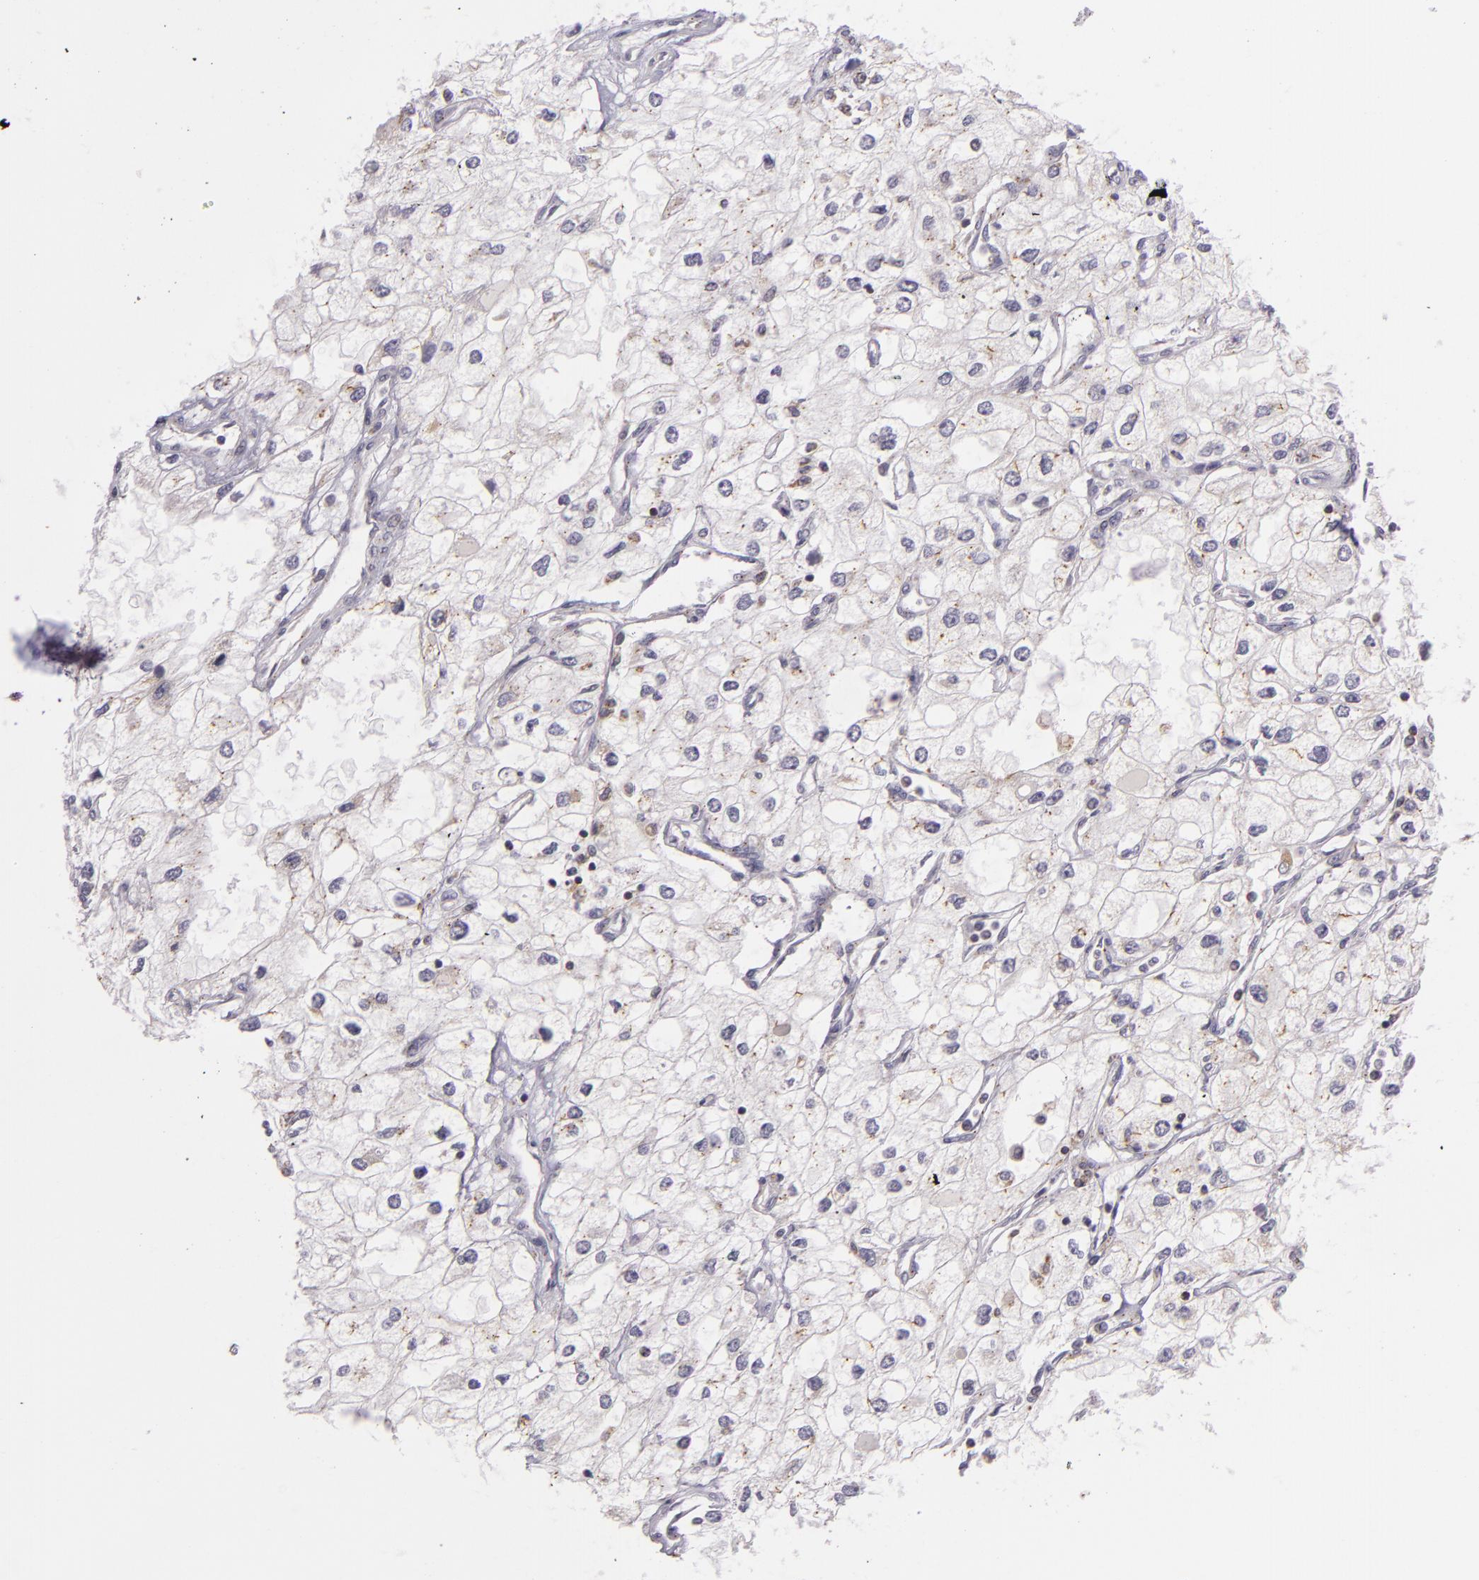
{"staining": {"intensity": "negative", "quantity": "none", "location": "none"}, "tissue": "renal cancer", "cell_type": "Tumor cells", "image_type": "cancer", "snomed": [{"axis": "morphology", "description": "Adenocarcinoma, NOS"}, {"axis": "topography", "description": "Kidney"}], "caption": "A high-resolution photomicrograph shows immunohistochemistry (IHC) staining of renal adenocarcinoma, which displays no significant staining in tumor cells.", "gene": "CILK1", "patient": {"sex": "male", "age": 57}}